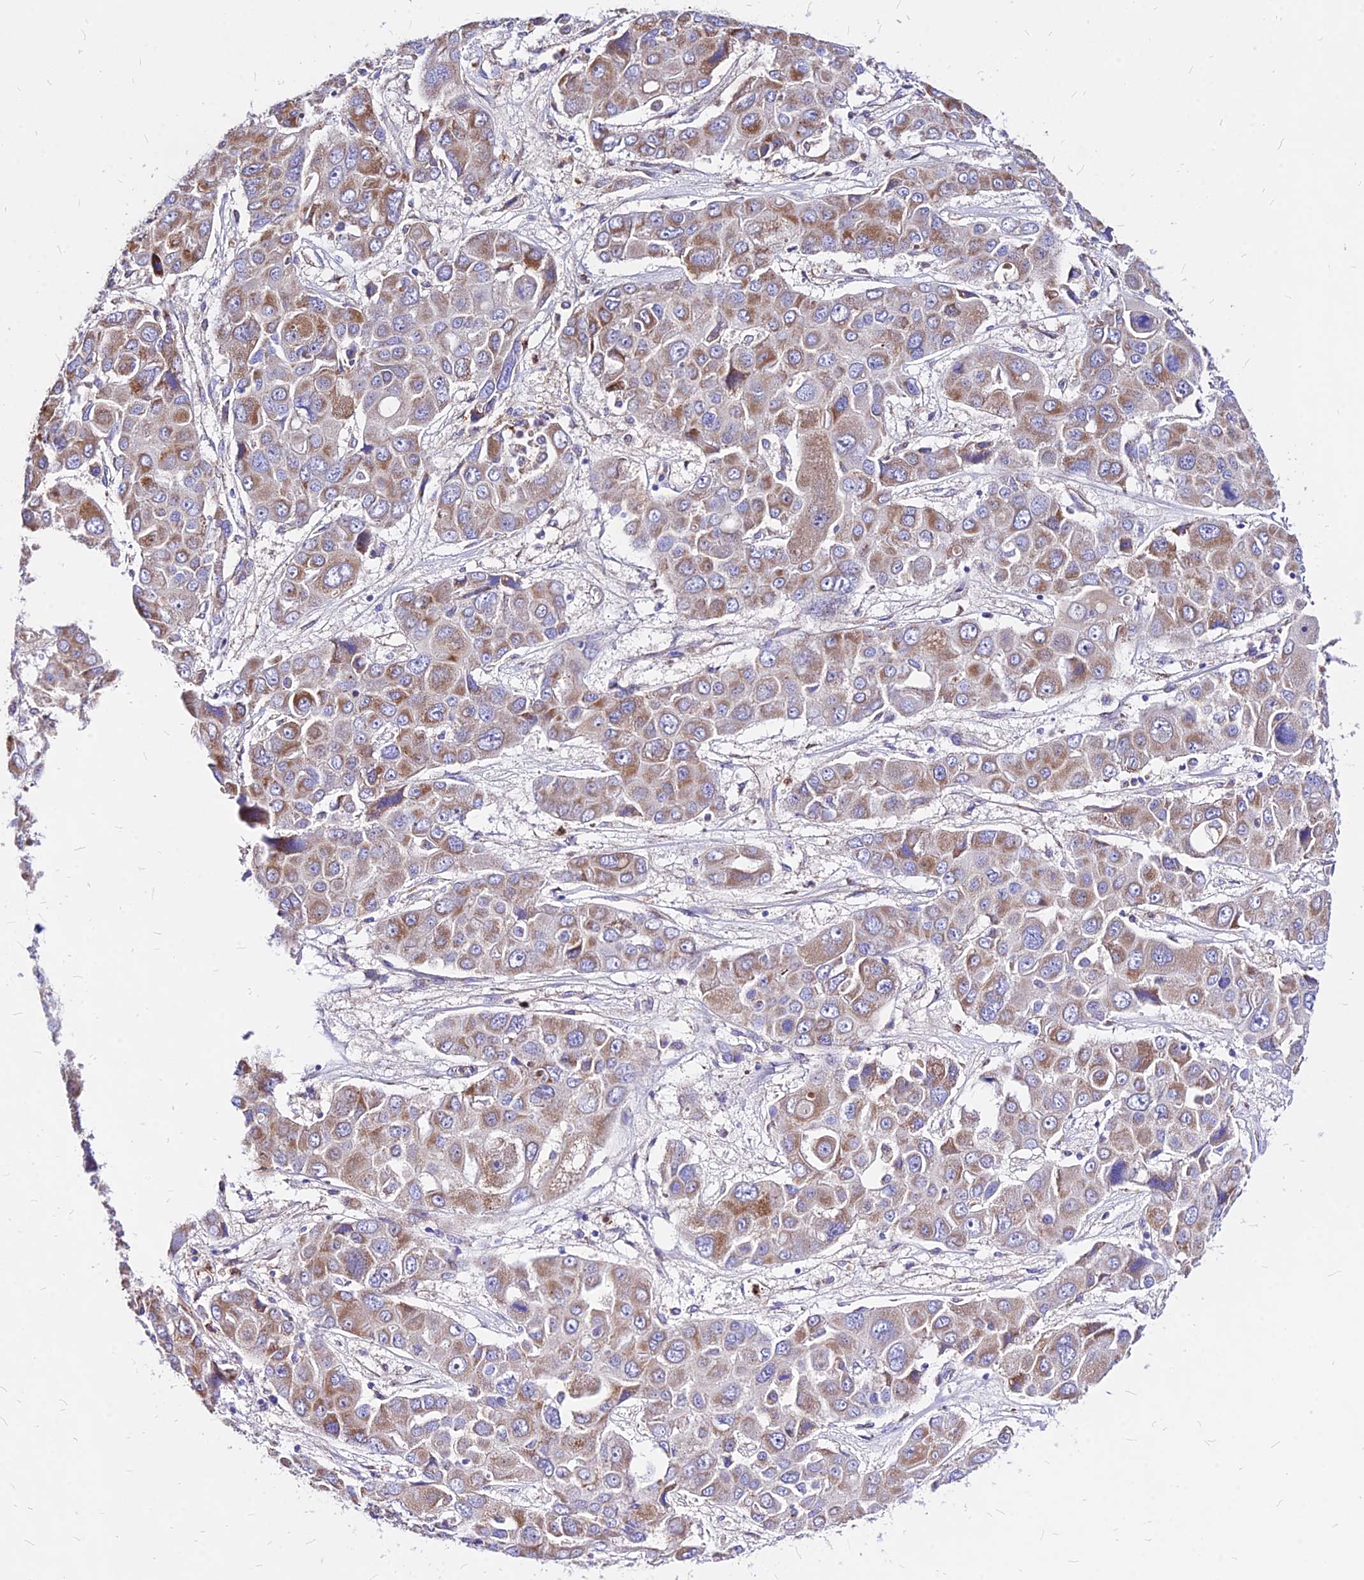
{"staining": {"intensity": "moderate", "quantity": "25%-75%", "location": "cytoplasmic/membranous"}, "tissue": "liver cancer", "cell_type": "Tumor cells", "image_type": "cancer", "snomed": [{"axis": "morphology", "description": "Cholangiocarcinoma"}, {"axis": "topography", "description": "Liver"}], "caption": "Immunohistochemistry (IHC) photomicrograph of neoplastic tissue: cholangiocarcinoma (liver) stained using IHC demonstrates medium levels of moderate protein expression localized specifically in the cytoplasmic/membranous of tumor cells, appearing as a cytoplasmic/membranous brown color.", "gene": "MRPL3", "patient": {"sex": "male", "age": 67}}